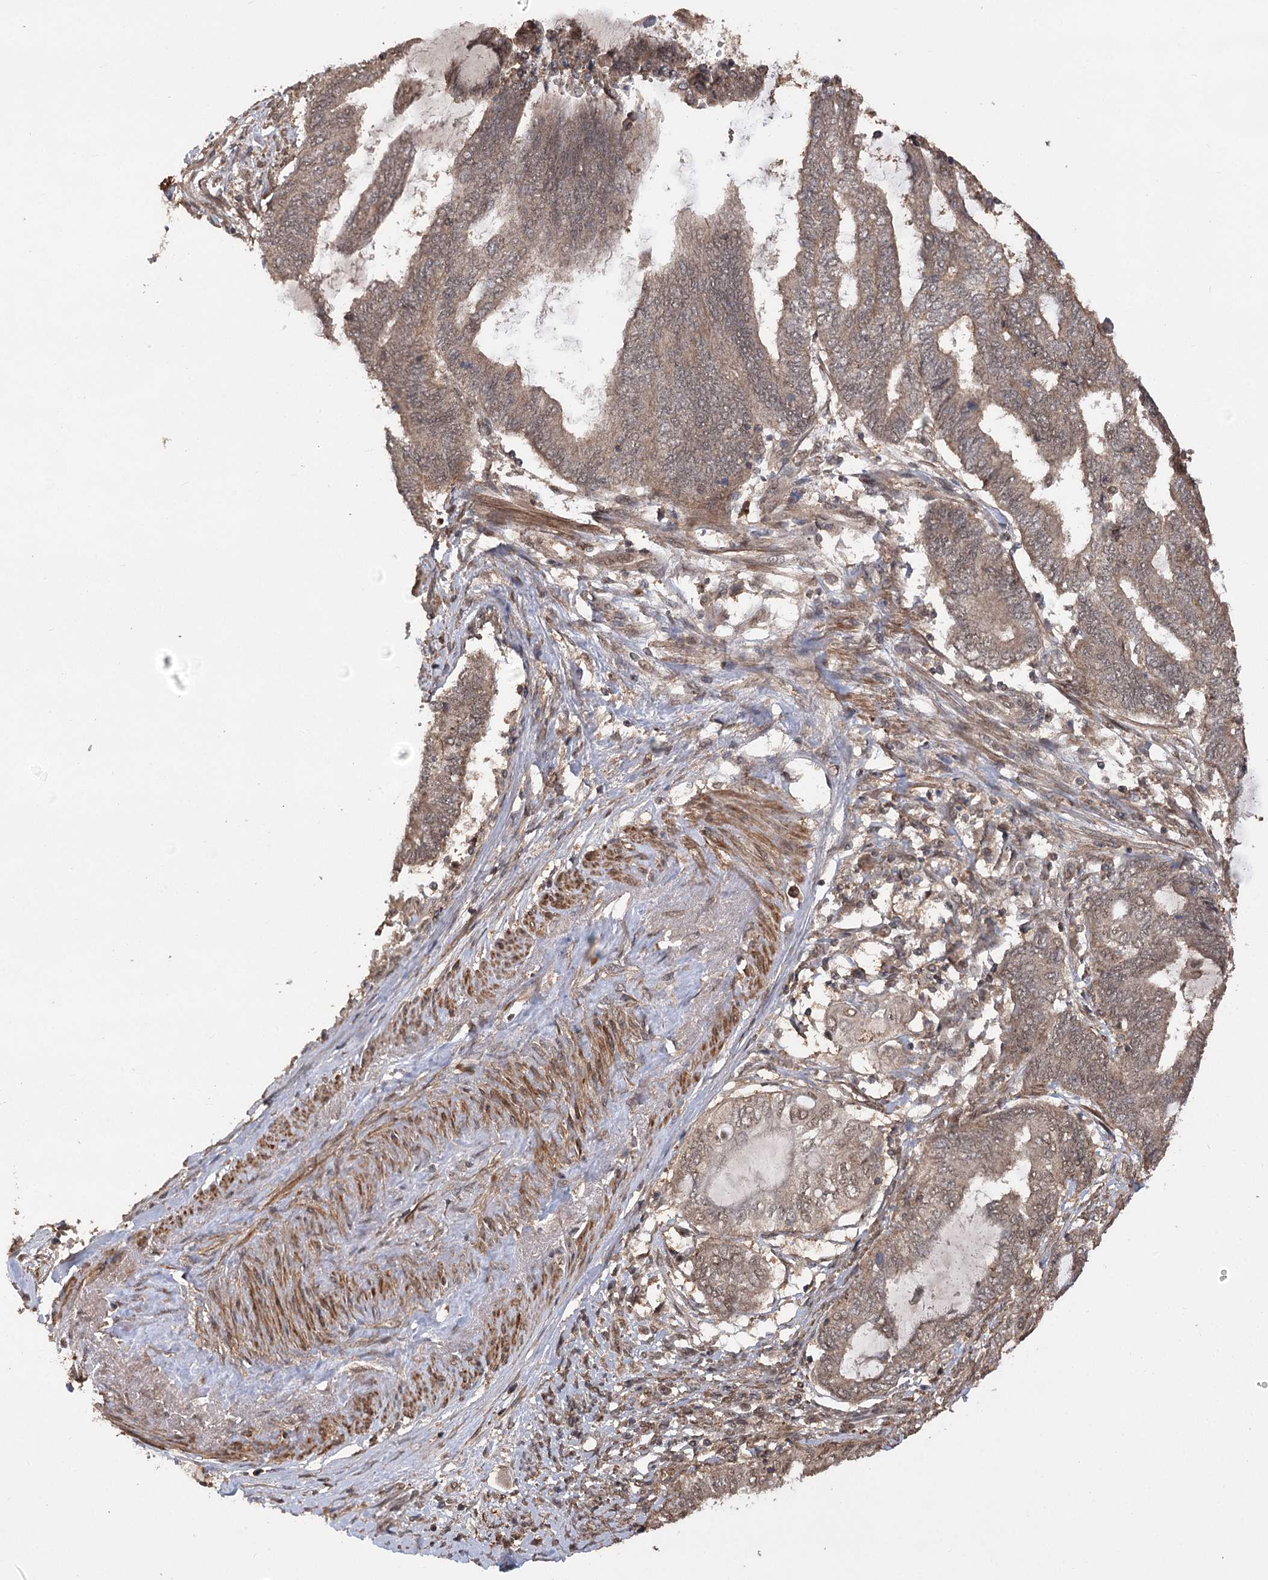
{"staining": {"intensity": "moderate", "quantity": ">75%", "location": "cytoplasmic/membranous,nuclear"}, "tissue": "endometrial cancer", "cell_type": "Tumor cells", "image_type": "cancer", "snomed": [{"axis": "morphology", "description": "Adenocarcinoma, NOS"}, {"axis": "topography", "description": "Uterus"}, {"axis": "topography", "description": "Endometrium"}], "caption": "IHC (DAB (3,3'-diaminobenzidine)) staining of endometrial cancer demonstrates moderate cytoplasmic/membranous and nuclear protein expression in about >75% of tumor cells. (DAB (3,3'-diaminobenzidine) IHC with brightfield microscopy, high magnification).", "gene": "TENM2", "patient": {"sex": "female", "age": 70}}